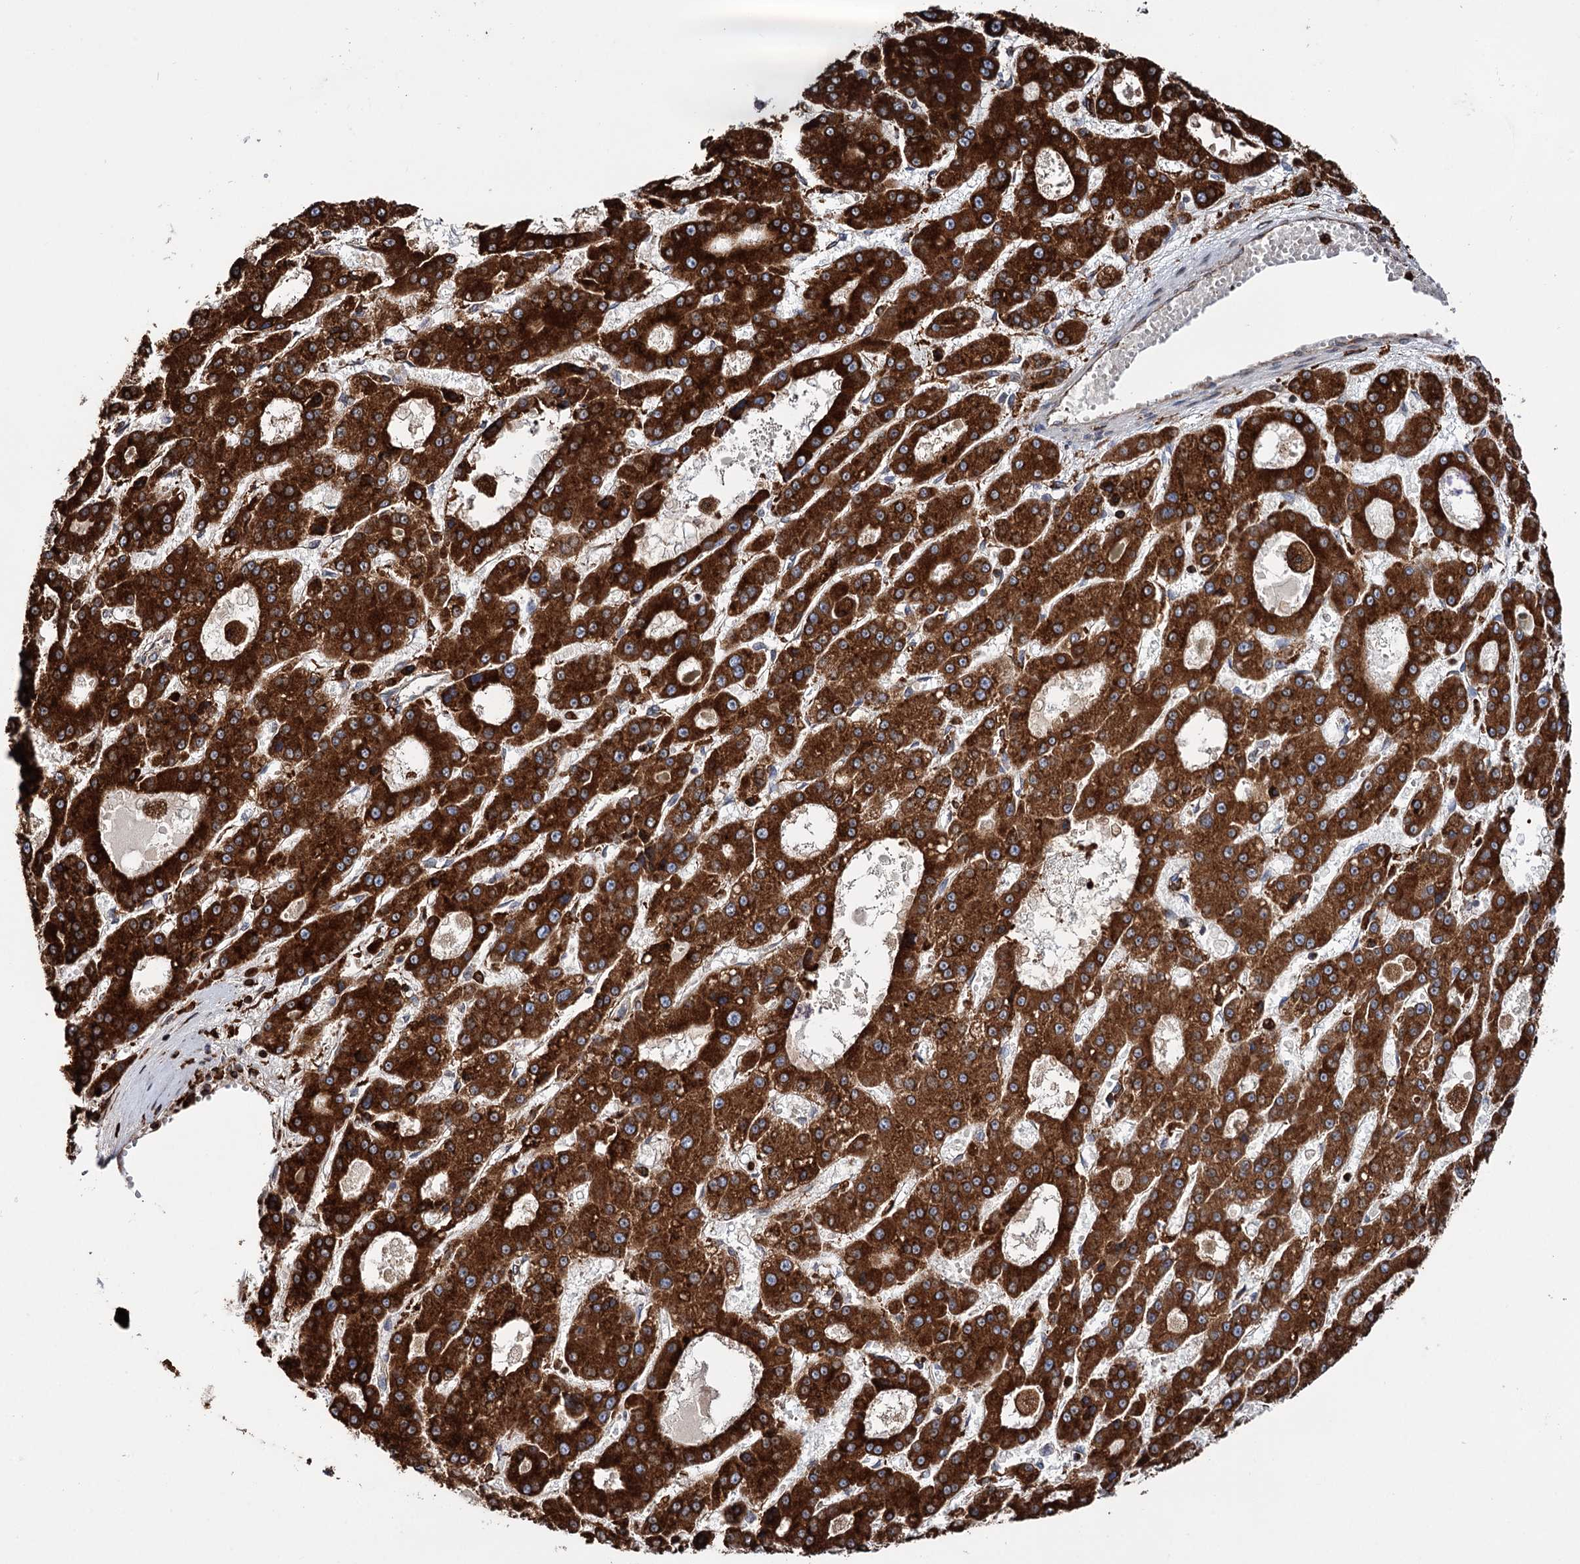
{"staining": {"intensity": "strong", "quantity": ">75%", "location": "cytoplasmic/membranous"}, "tissue": "liver cancer", "cell_type": "Tumor cells", "image_type": "cancer", "snomed": [{"axis": "morphology", "description": "Carcinoma, Hepatocellular, NOS"}, {"axis": "topography", "description": "Liver"}], "caption": "Liver cancer stained with DAB (3,3'-diaminobenzidine) immunohistochemistry displays high levels of strong cytoplasmic/membranous staining in about >75% of tumor cells.", "gene": "ERP29", "patient": {"sex": "male", "age": 70}}